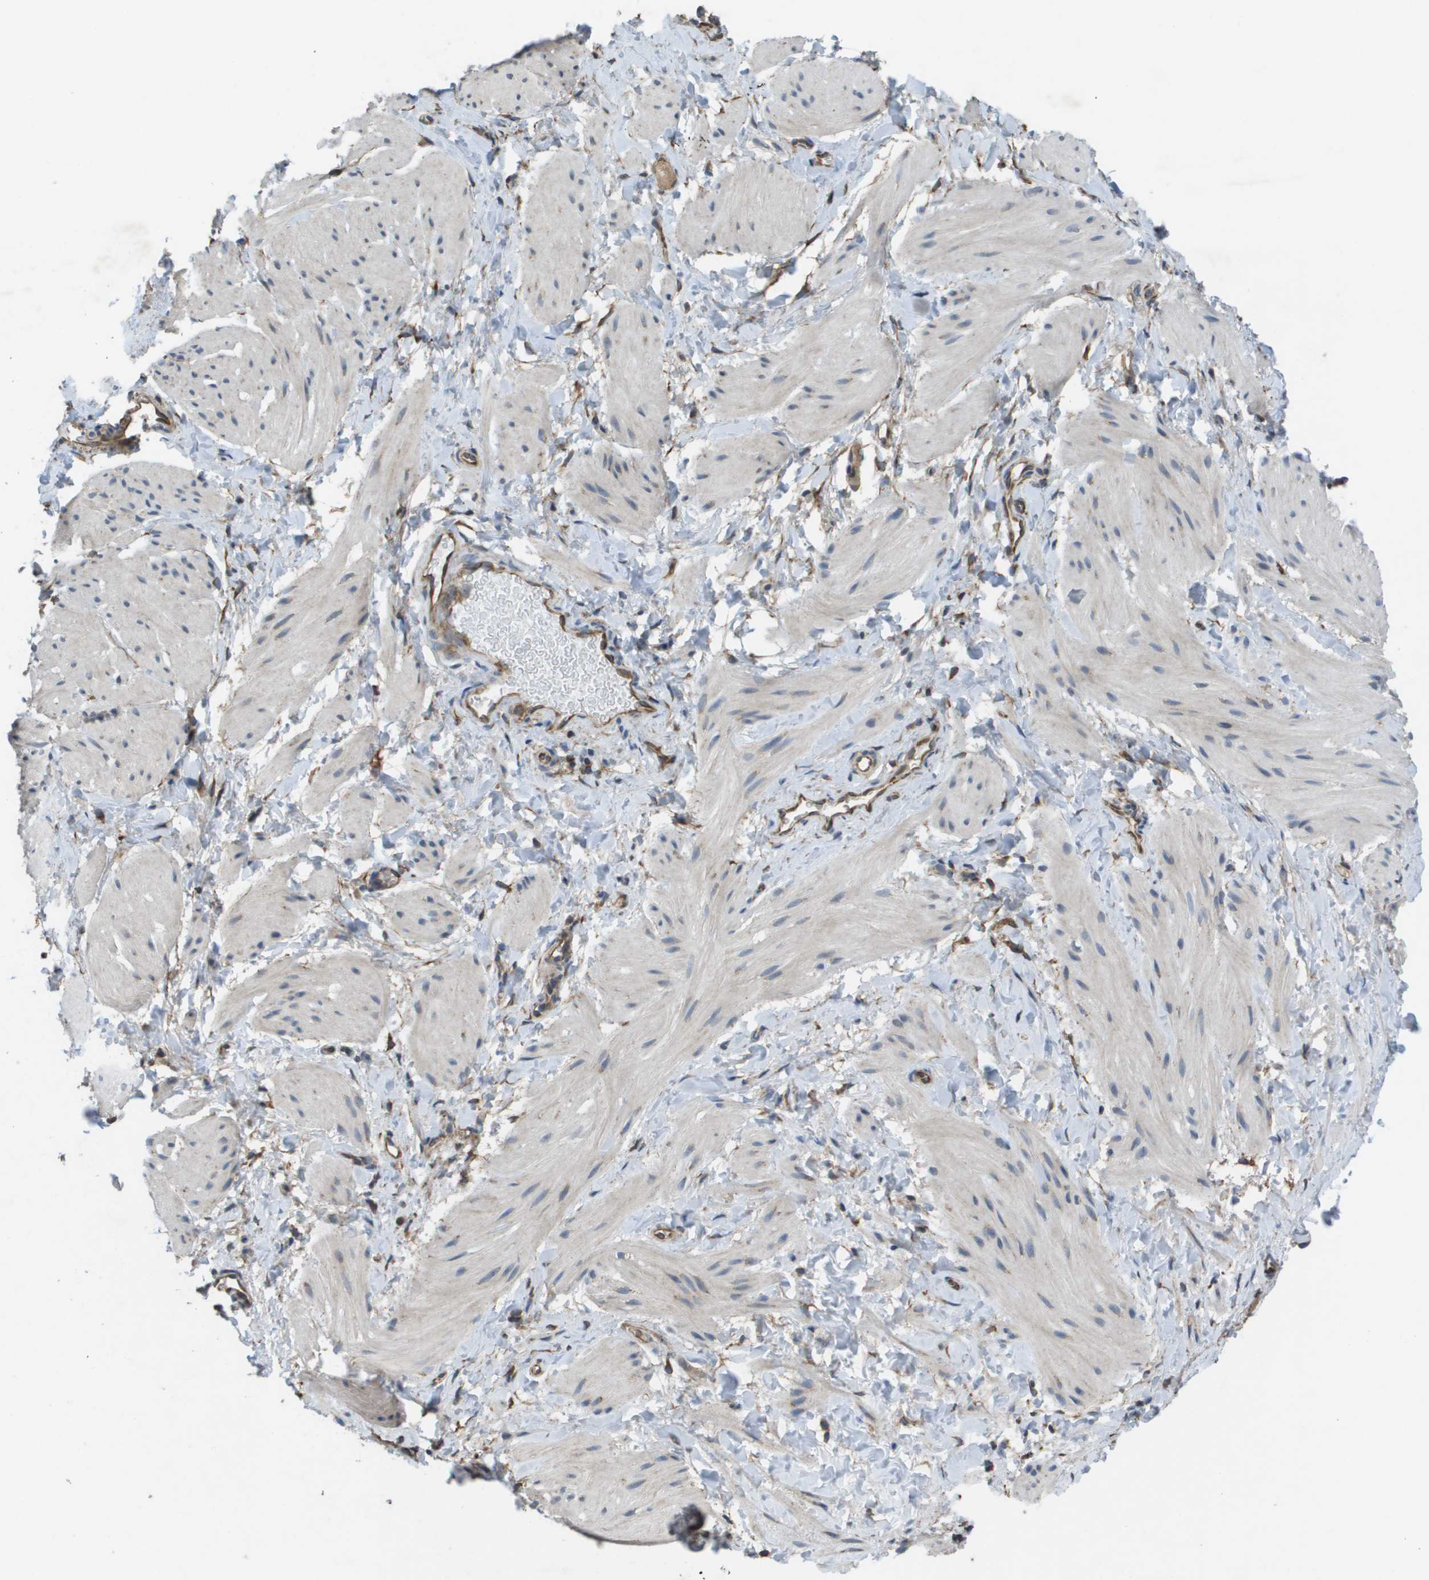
{"staining": {"intensity": "negative", "quantity": "none", "location": "none"}, "tissue": "smooth muscle", "cell_type": "Smooth muscle cells", "image_type": "normal", "snomed": [{"axis": "morphology", "description": "Normal tissue, NOS"}, {"axis": "topography", "description": "Smooth muscle"}], "caption": "This is an immunohistochemistry (IHC) image of benign smooth muscle. There is no staining in smooth muscle cells.", "gene": "CLCN2", "patient": {"sex": "male", "age": 16}}